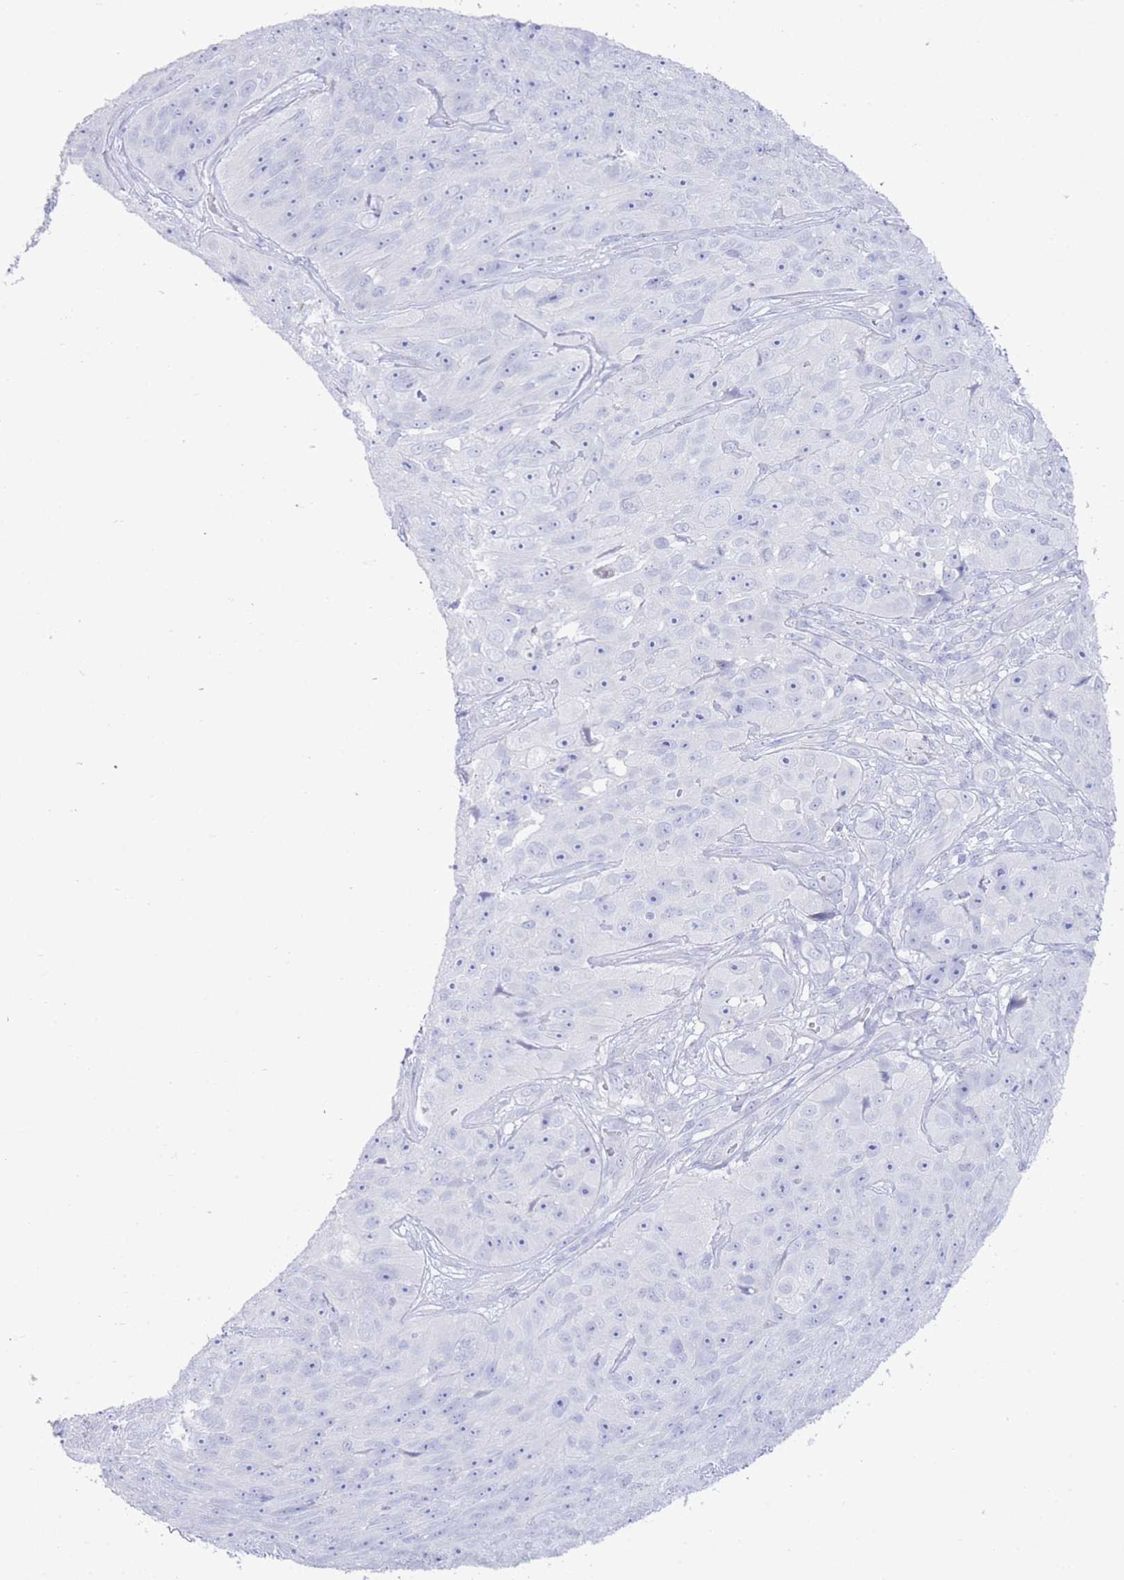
{"staining": {"intensity": "negative", "quantity": "none", "location": "none"}, "tissue": "skin cancer", "cell_type": "Tumor cells", "image_type": "cancer", "snomed": [{"axis": "morphology", "description": "Squamous cell carcinoma, NOS"}, {"axis": "topography", "description": "Skin"}], "caption": "Immunohistochemistry of skin squamous cell carcinoma reveals no staining in tumor cells.", "gene": "LRRC37A", "patient": {"sex": "female", "age": 87}}